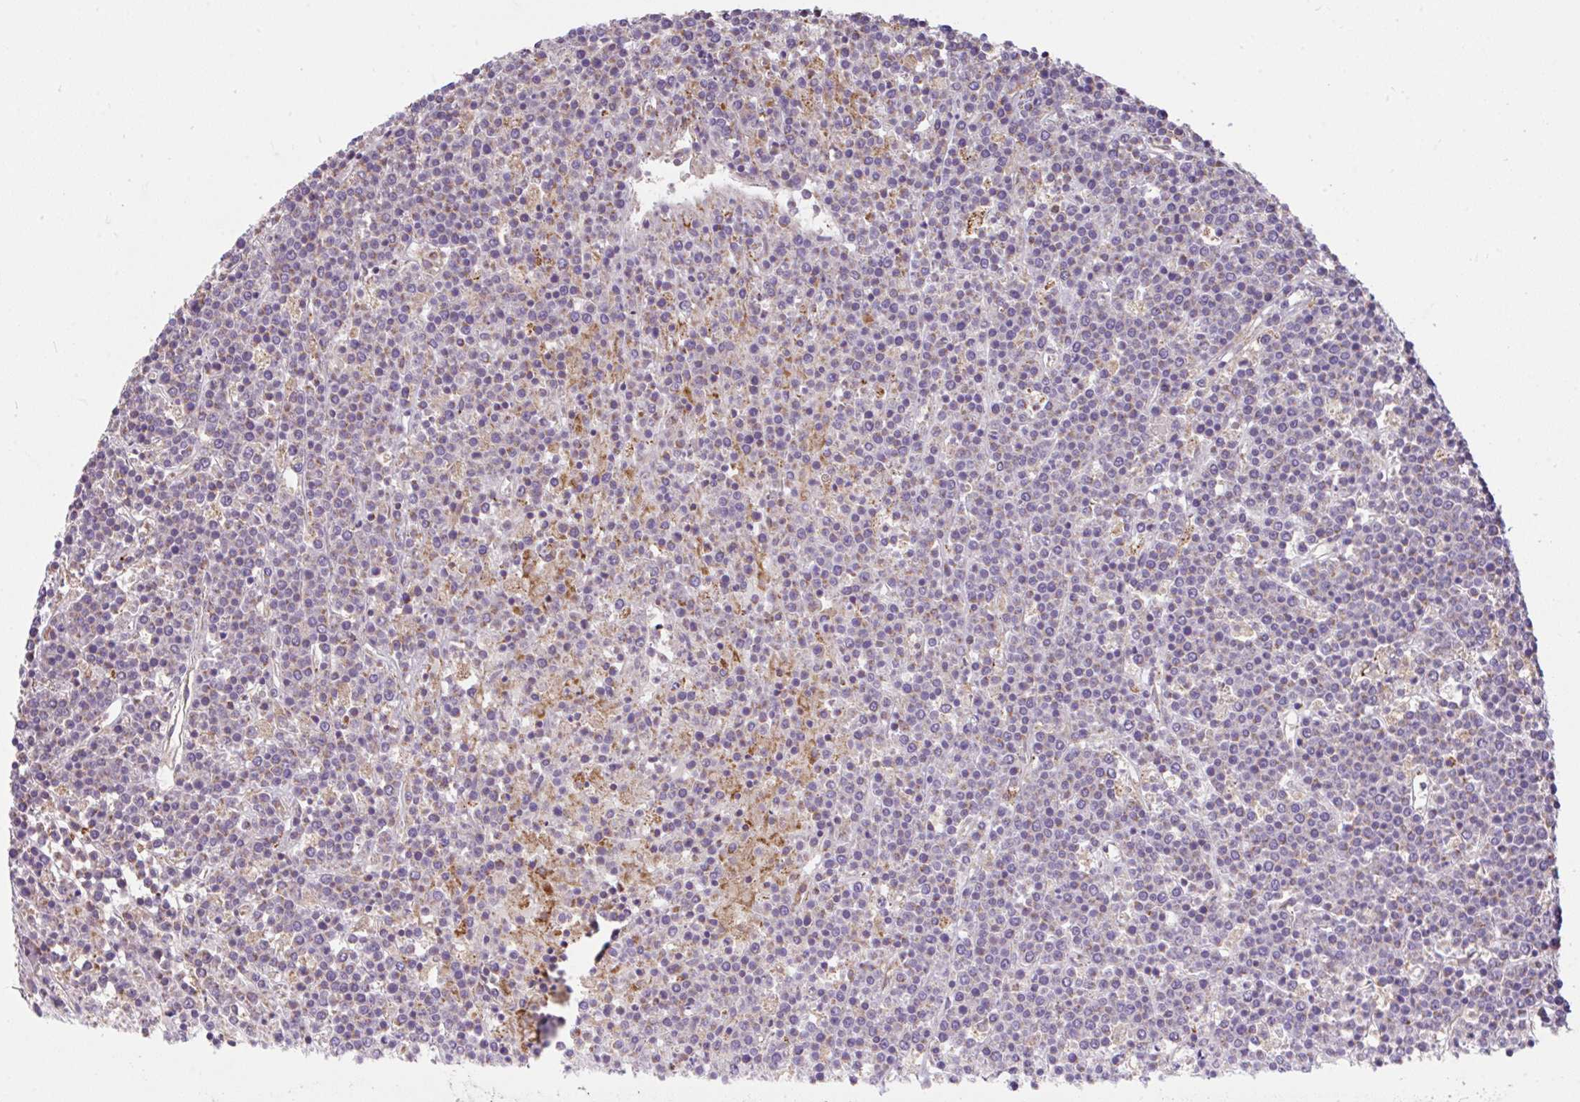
{"staining": {"intensity": "negative", "quantity": "none", "location": "none"}, "tissue": "lymphoma", "cell_type": "Tumor cells", "image_type": "cancer", "snomed": [{"axis": "morphology", "description": "Malignant lymphoma, non-Hodgkin's type, High grade"}, {"axis": "topography", "description": "Ovary"}], "caption": "IHC of human high-grade malignant lymphoma, non-Hodgkin's type demonstrates no positivity in tumor cells. Brightfield microscopy of immunohistochemistry stained with DAB (brown) and hematoxylin (blue), captured at high magnification.", "gene": "RALBP1", "patient": {"sex": "female", "age": 56}}